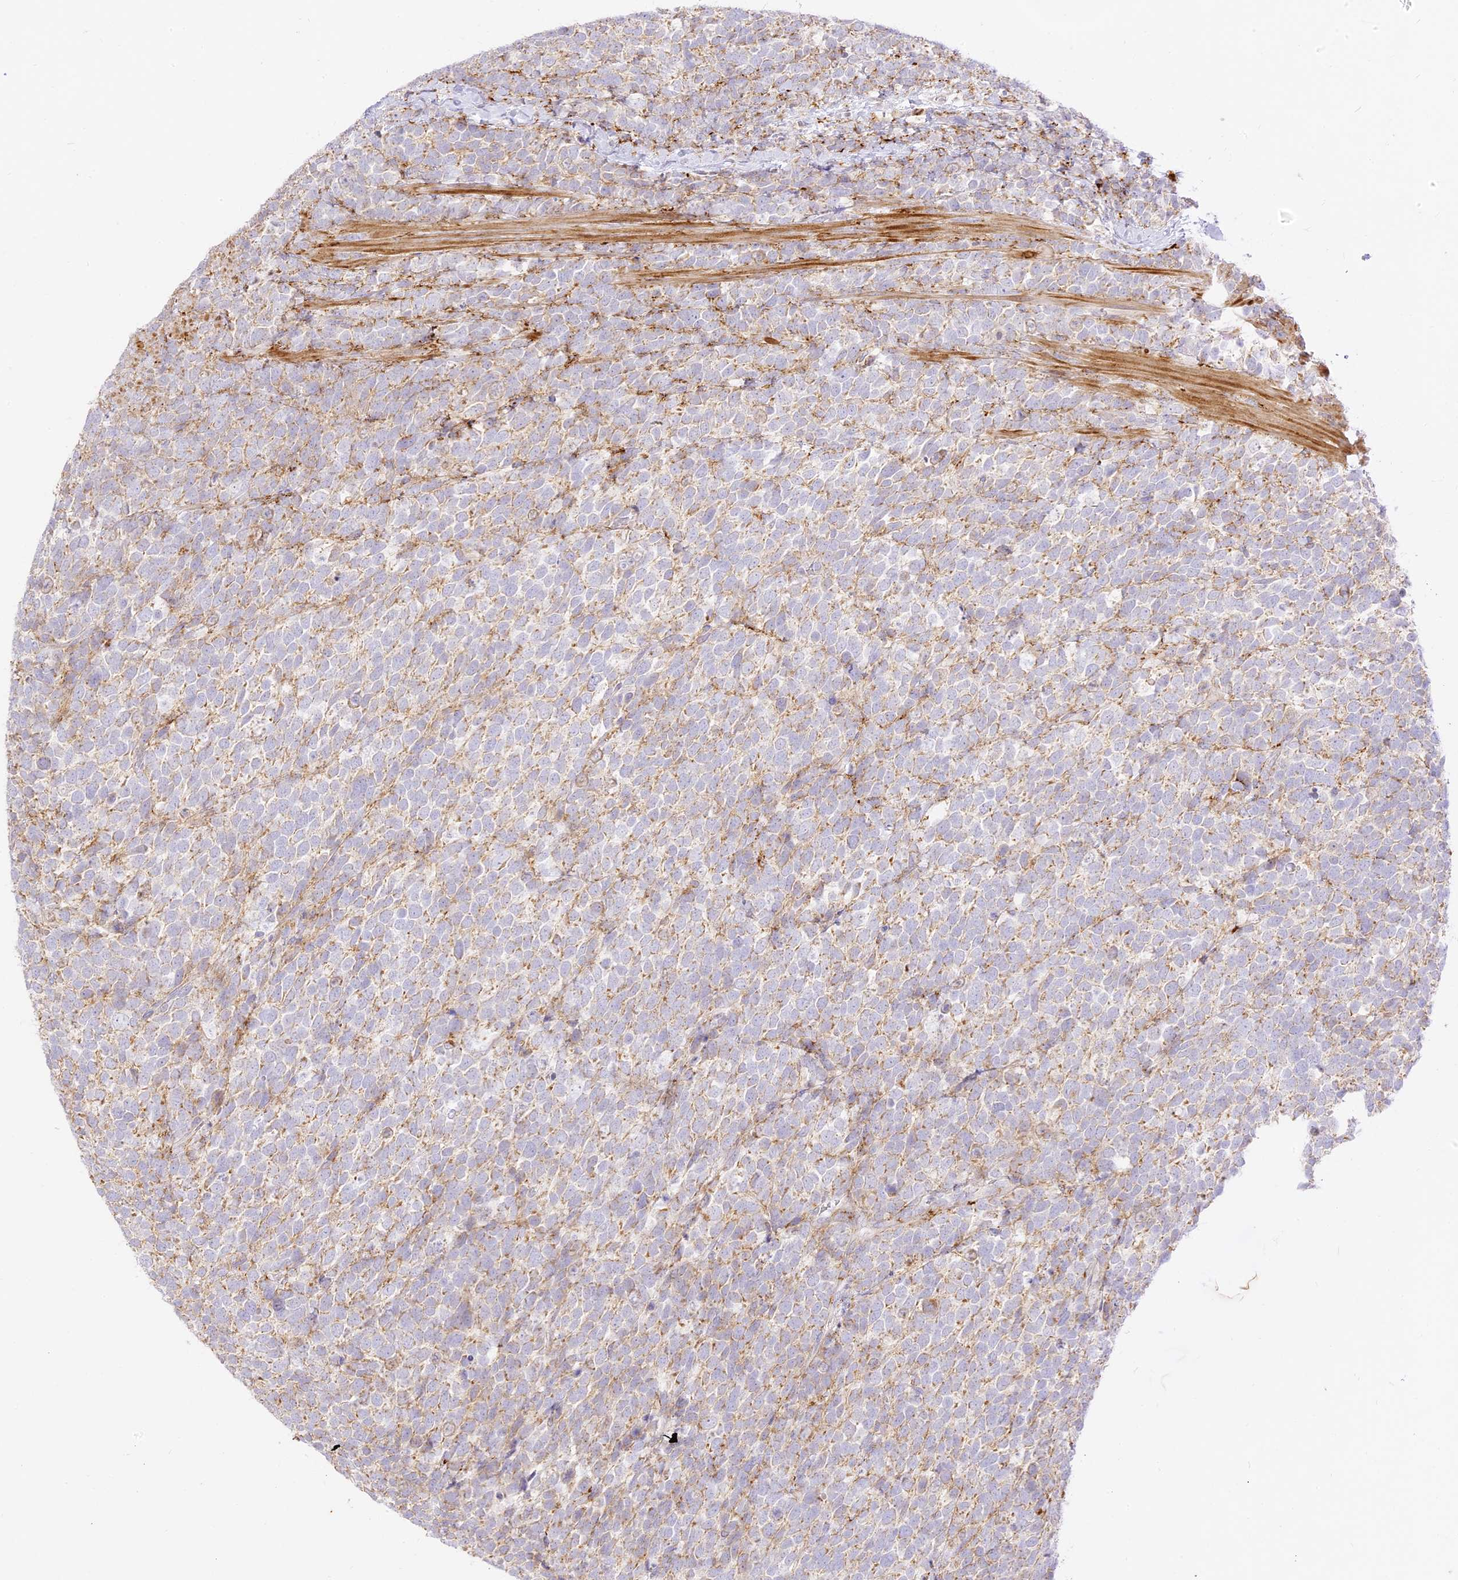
{"staining": {"intensity": "negative", "quantity": "none", "location": "none"}, "tissue": "urothelial cancer", "cell_type": "Tumor cells", "image_type": "cancer", "snomed": [{"axis": "morphology", "description": "Urothelial carcinoma, High grade"}, {"axis": "topography", "description": "Urinary bladder"}], "caption": "Tumor cells show no significant staining in high-grade urothelial carcinoma.", "gene": "LRRC15", "patient": {"sex": "female", "age": 82}}